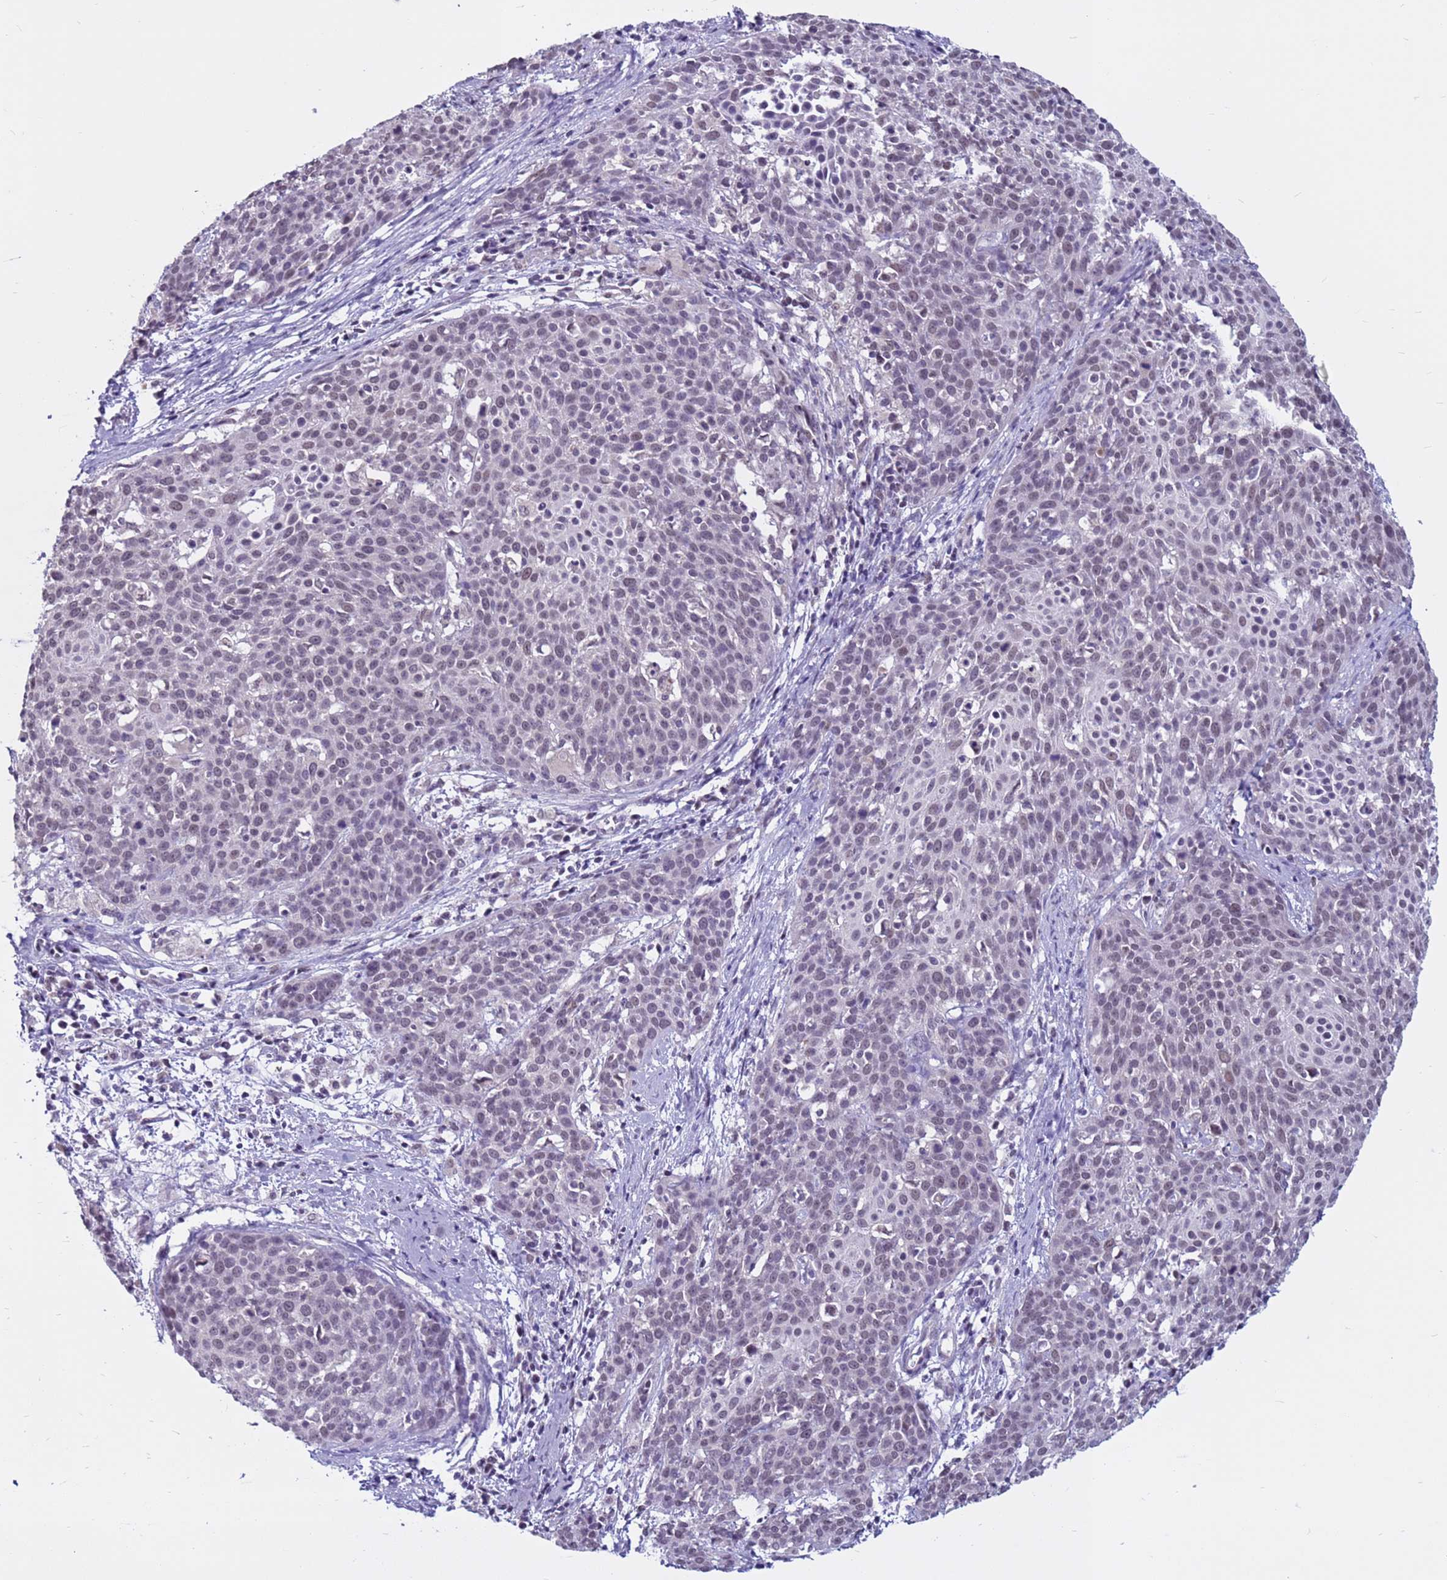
{"staining": {"intensity": "negative", "quantity": "none", "location": "none"}, "tissue": "cervical cancer", "cell_type": "Tumor cells", "image_type": "cancer", "snomed": [{"axis": "morphology", "description": "Squamous cell carcinoma, NOS"}, {"axis": "topography", "description": "Cervix"}], "caption": "Micrograph shows no protein staining in tumor cells of cervical cancer (squamous cell carcinoma) tissue.", "gene": "CDK2AP2", "patient": {"sex": "female", "age": 38}}